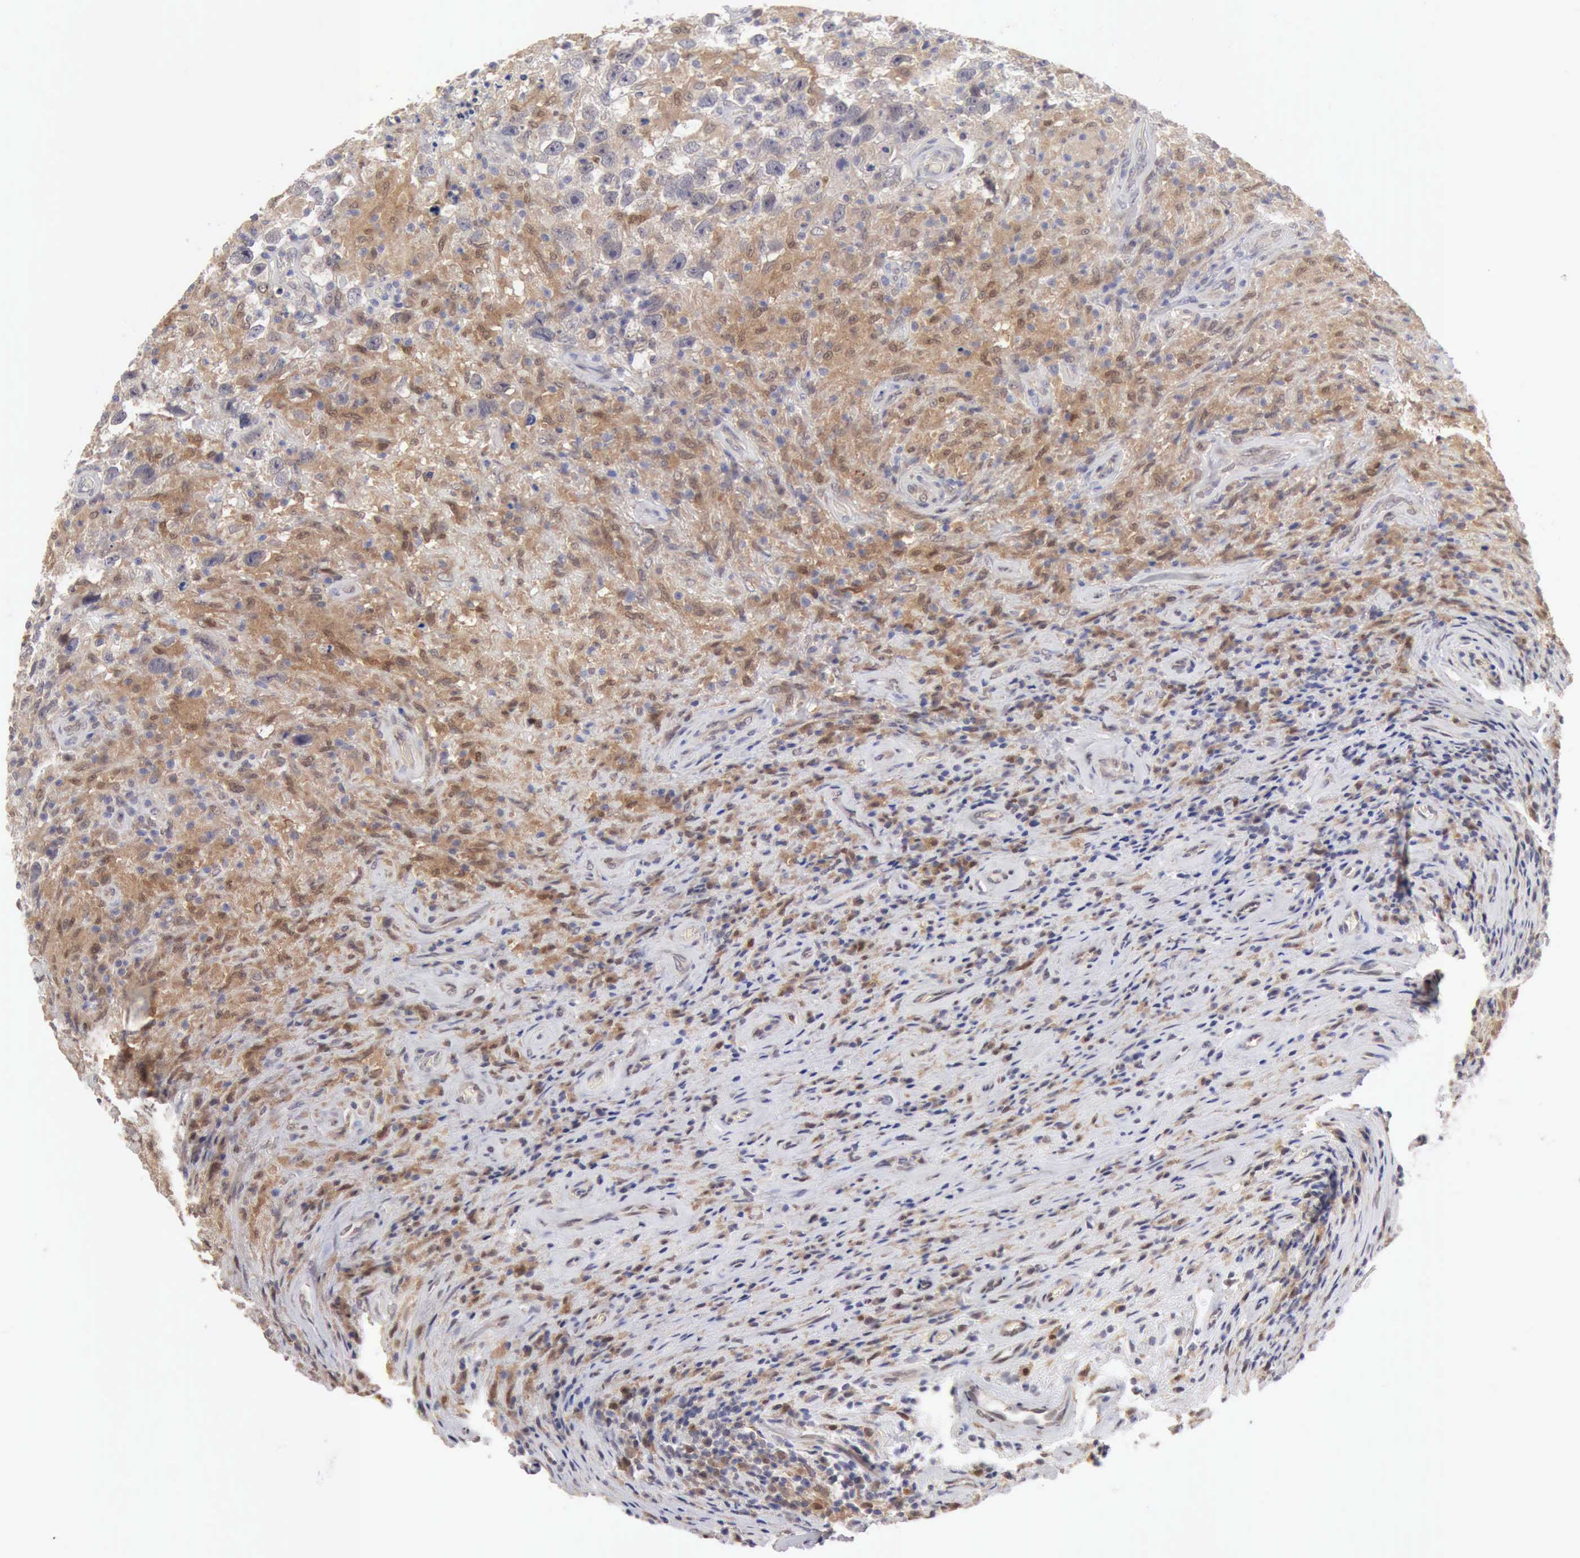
{"staining": {"intensity": "moderate", "quantity": ">75%", "location": "cytoplasmic/membranous"}, "tissue": "testis cancer", "cell_type": "Tumor cells", "image_type": "cancer", "snomed": [{"axis": "morphology", "description": "Seminoma, NOS"}, {"axis": "topography", "description": "Testis"}], "caption": "Testis cancer tissue displays moderate cytoplasmic/membranous positivity in approximately >75% of tumor cells, visualized by immunohistochemistry. The staining was performed using DAB (3,3'-diaminobenzidine), with brown indicating positive protein expression. Nuclei are stained blue with hematoxylin.", "gene": "PTGR2", "patient": {"sex": "male", "age": 34}}